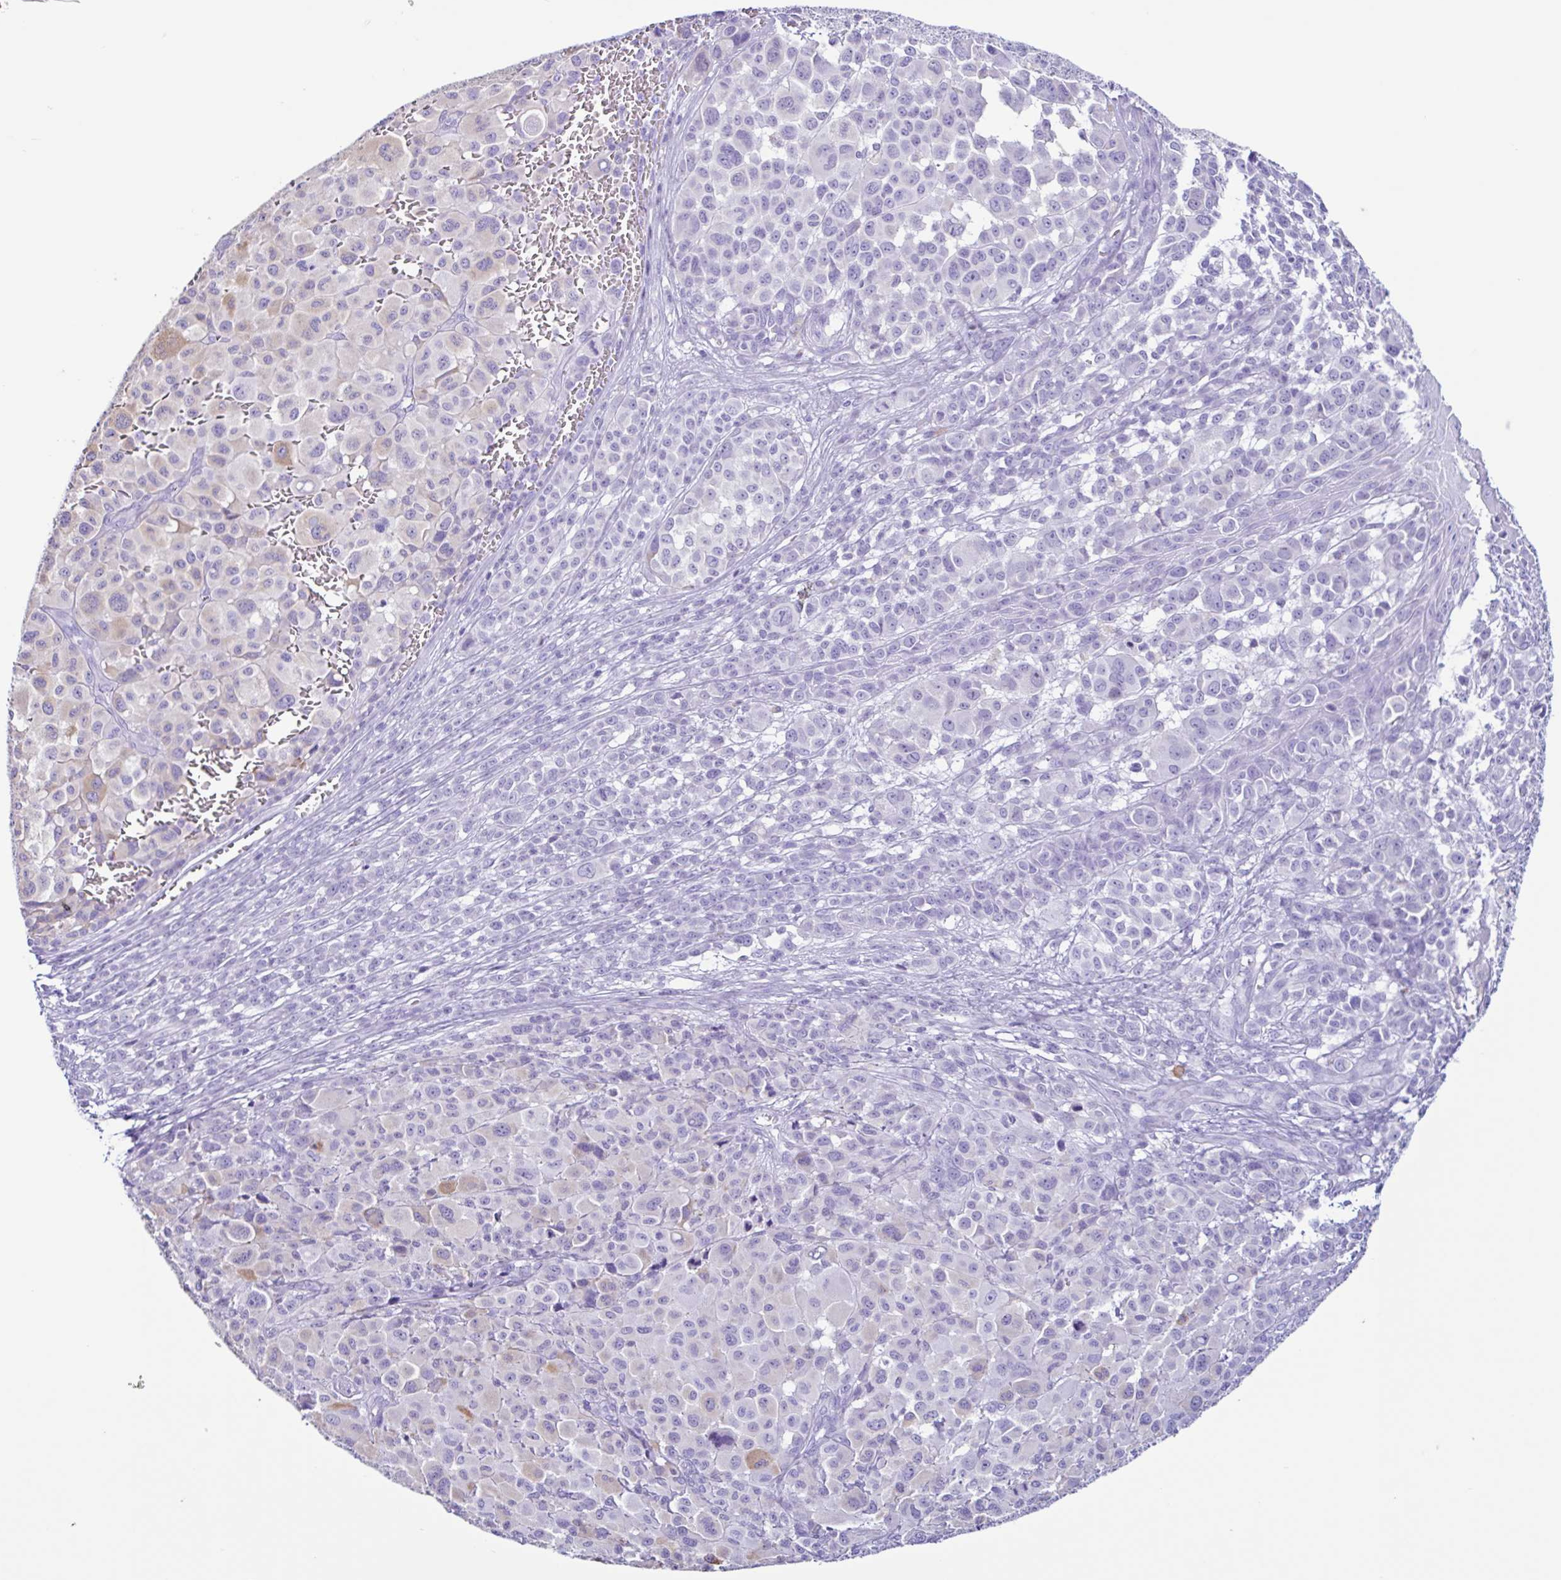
{"staining": {"intensity": "negative", "quantity": "none", "location": "none"}, "tissue": "melanoma", "cell_type": "Tumor cells", "image_type": "cancer", "snomed": [{"axis": "morphology", "description": "Malignant melanoma, NOS"}, {"axis": "topography", "description": "Skin"}], "caption": "This is a image of IHC staining of melanoma, which shows no positivity in tumor cells. (DAB (3,3'-diaminobenzidine) immunohistochemistry, high magnification).", "gene": "PIGF", "patient": {"sex": "female", "age": 74}}